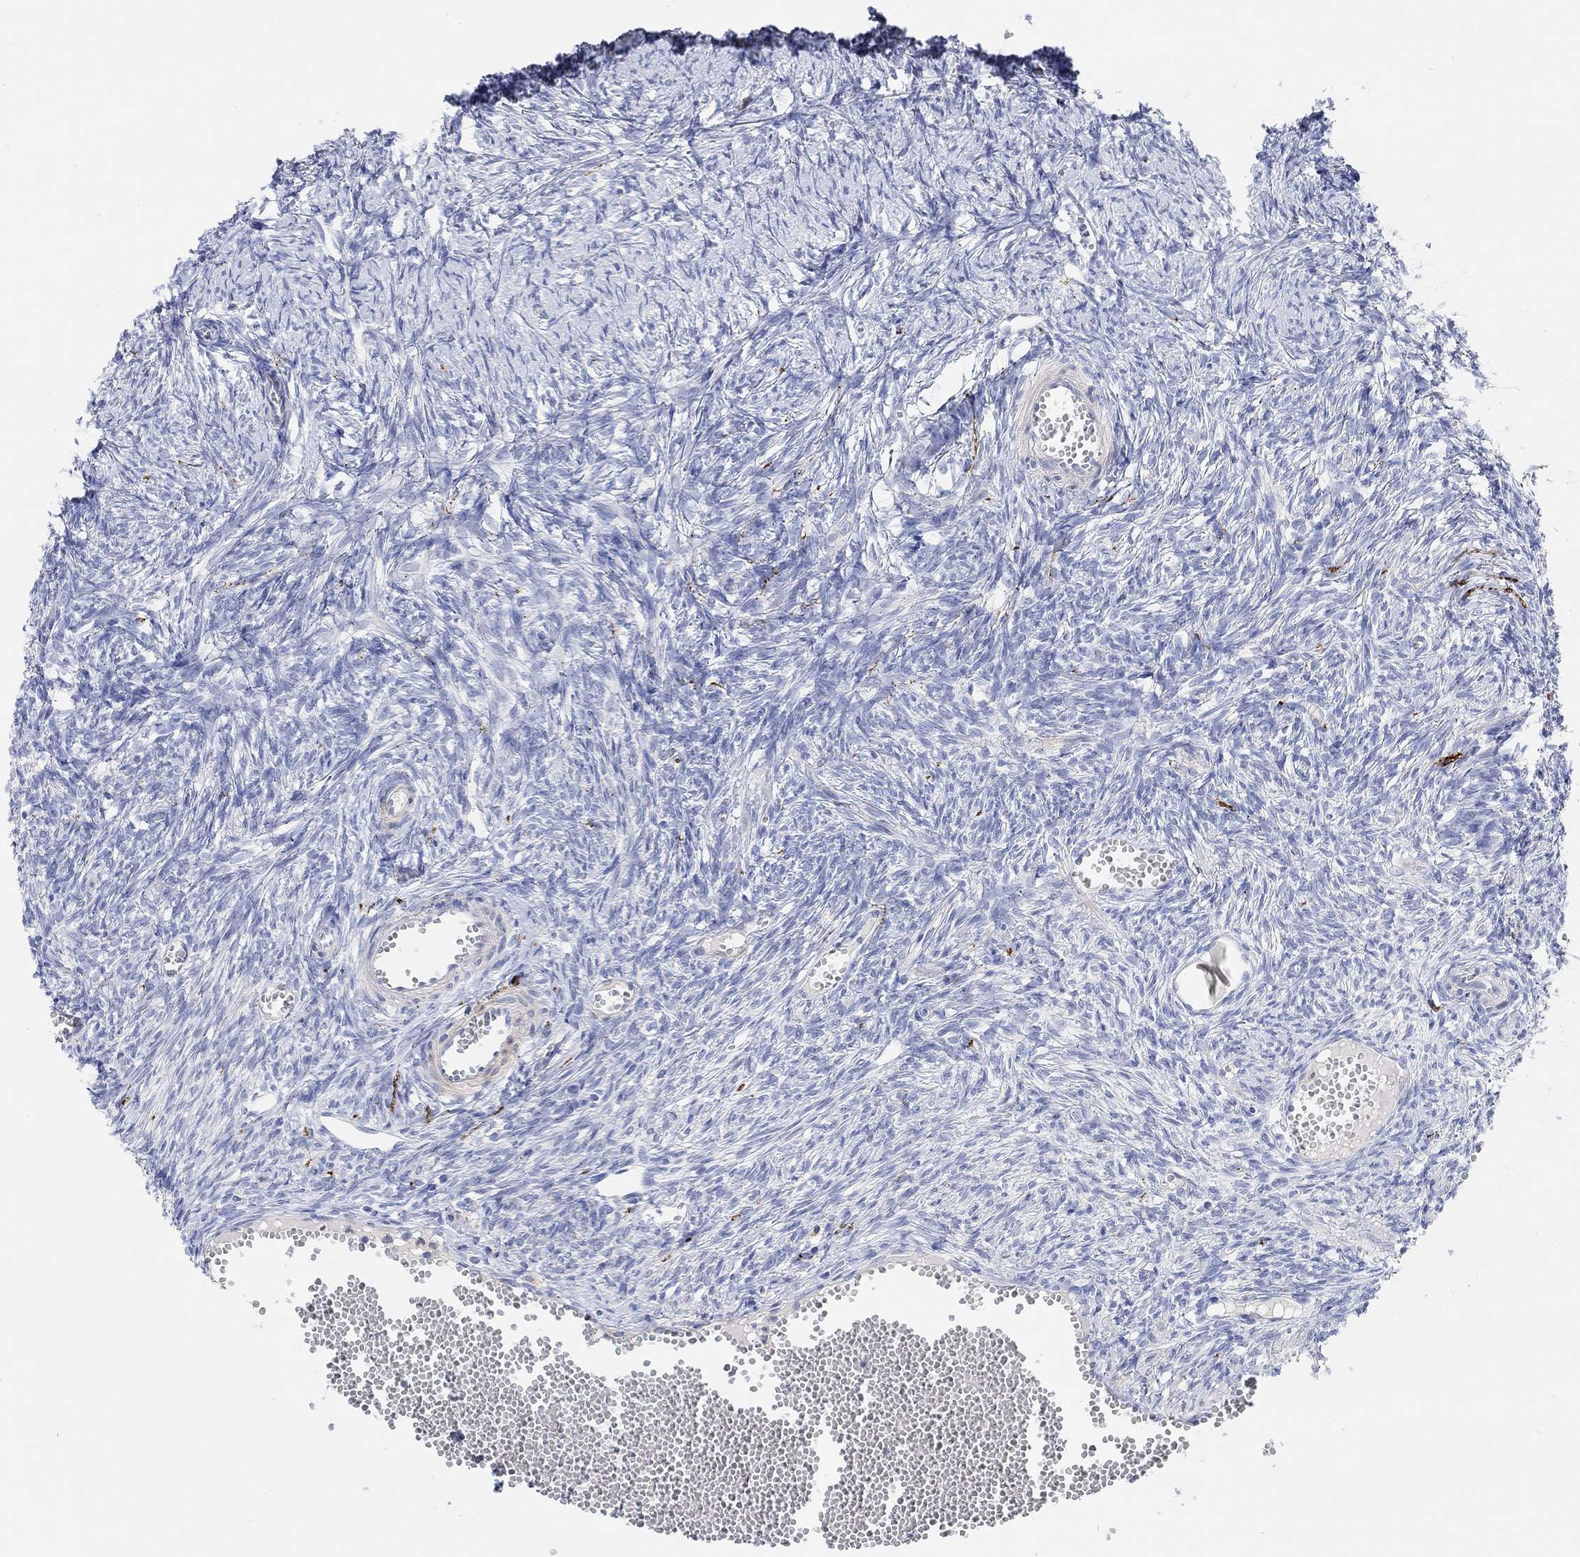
{"staining": {"intensity": "negative", "quantity": "none", "location": "none"}, "tissue": "ovary", "cell_type": "Follicle cells", "image_type": "normal", "snomed": [{"axis": "morphology", "description": "Normal tissue, NOS"}, {"axis": "topography", "description": "Ovary"}], "caption": "This histopathology image is of normal ovary stained with immunohistochemistry to label a protein in brown with the nuclei are counter-stained blue. There is no staining in follicle cells.", "gene": "VAT1L", "patient": {"sex": "female", "age": 43}}